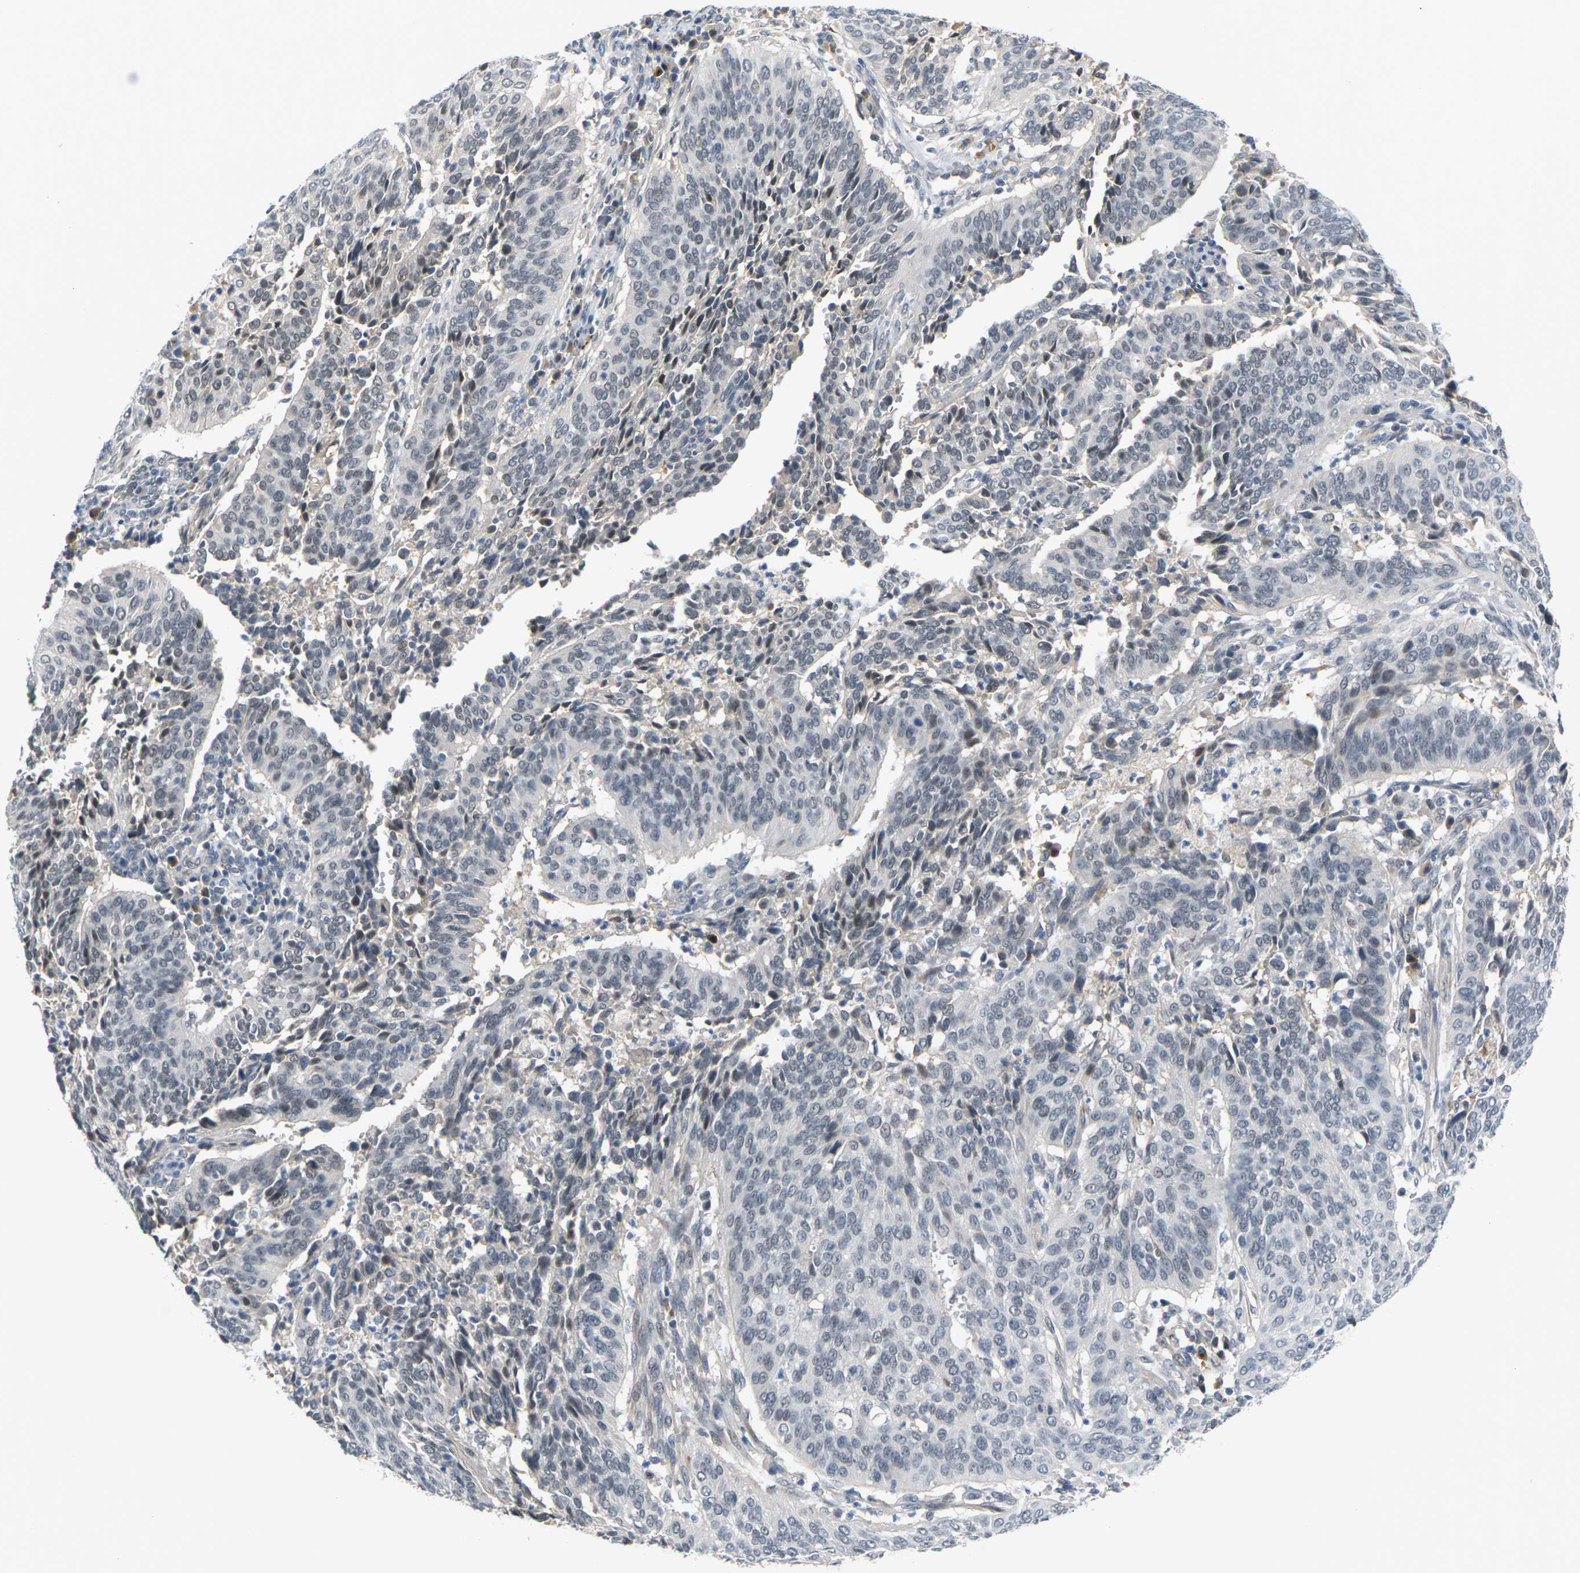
{"staining": {"intensity": "weak", "quantity": "<25%", "location": "nuclear"}, "tissue": "cervical cancer", "cell_type": "Tumor cells", "image_type": "cancer", "snomed": [{"axis": "morphology", "description": "Normal tissue, NOS"}, {"axis": "morphology", "description": "Squamous cell carcinoma, NOS"}, {"axis": "topography", "description": "Cervix"}], "caption": "A high-resolution micrograph shows immunohistochemistry (IHC) staining of cervical cancer, which shows no significant staining in tumor cells.", "gene": "PKP2", "patient": {"sex": "female", "age": 39}}